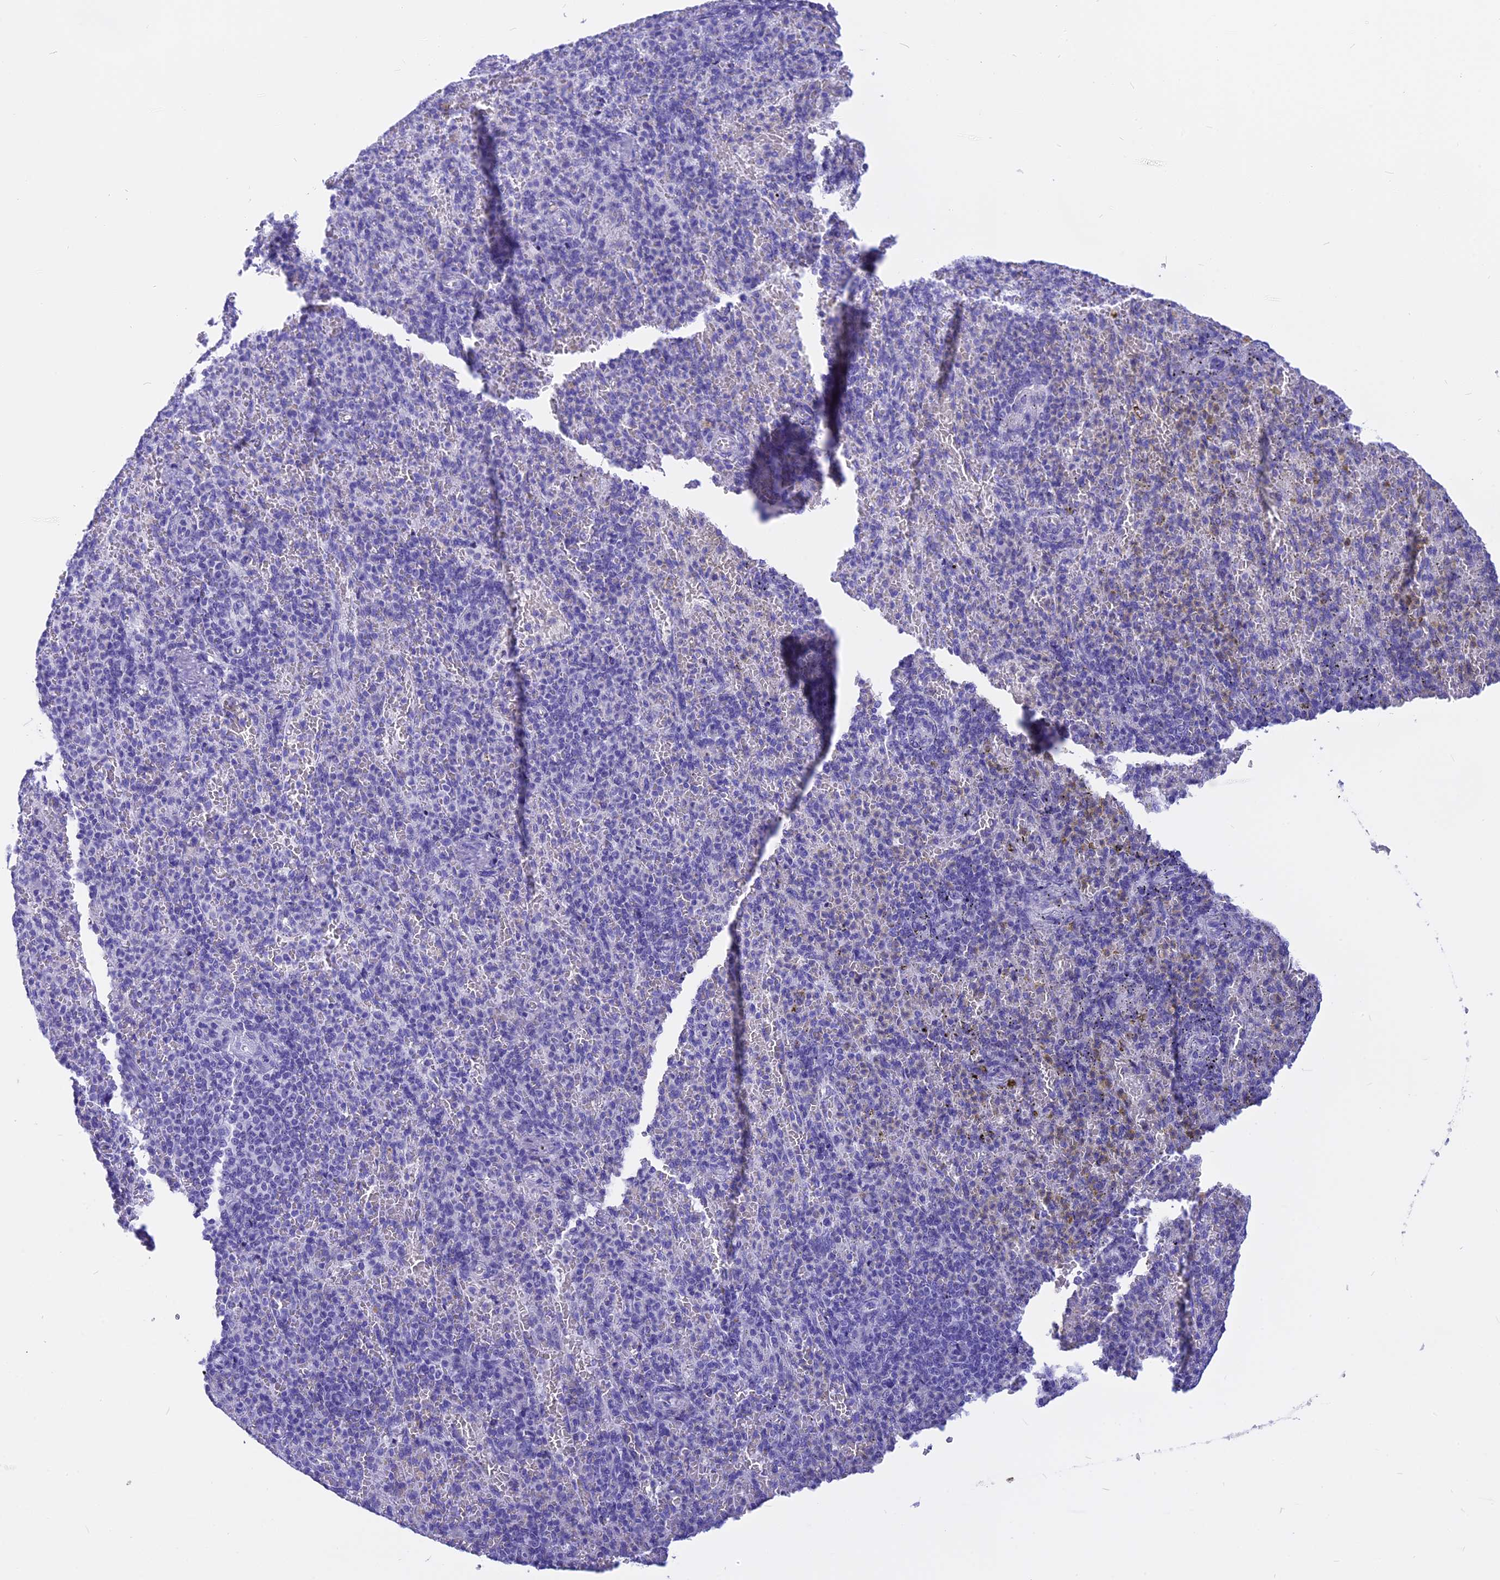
{"staining": {"intensity": "negative", "quantity": "none", "location": "none"}, "tissue": "spleen", "cell_type": "Cells in red pulp", "image_type": "normal", "snomed": [{"axis": "morphology", "description": "Normal tissue, NOS"}, {"axis": "topography", "description": "Spleen"}], "caption": "High power microscopy histopathology image of an IHC image of normal spleen, revealing no significant expression in cells in red pulp. (DAB immunohistochemistry (IHC), high magnification).", "gene": "ISCA1", "patient": {"sex": "female", "age": 74}}